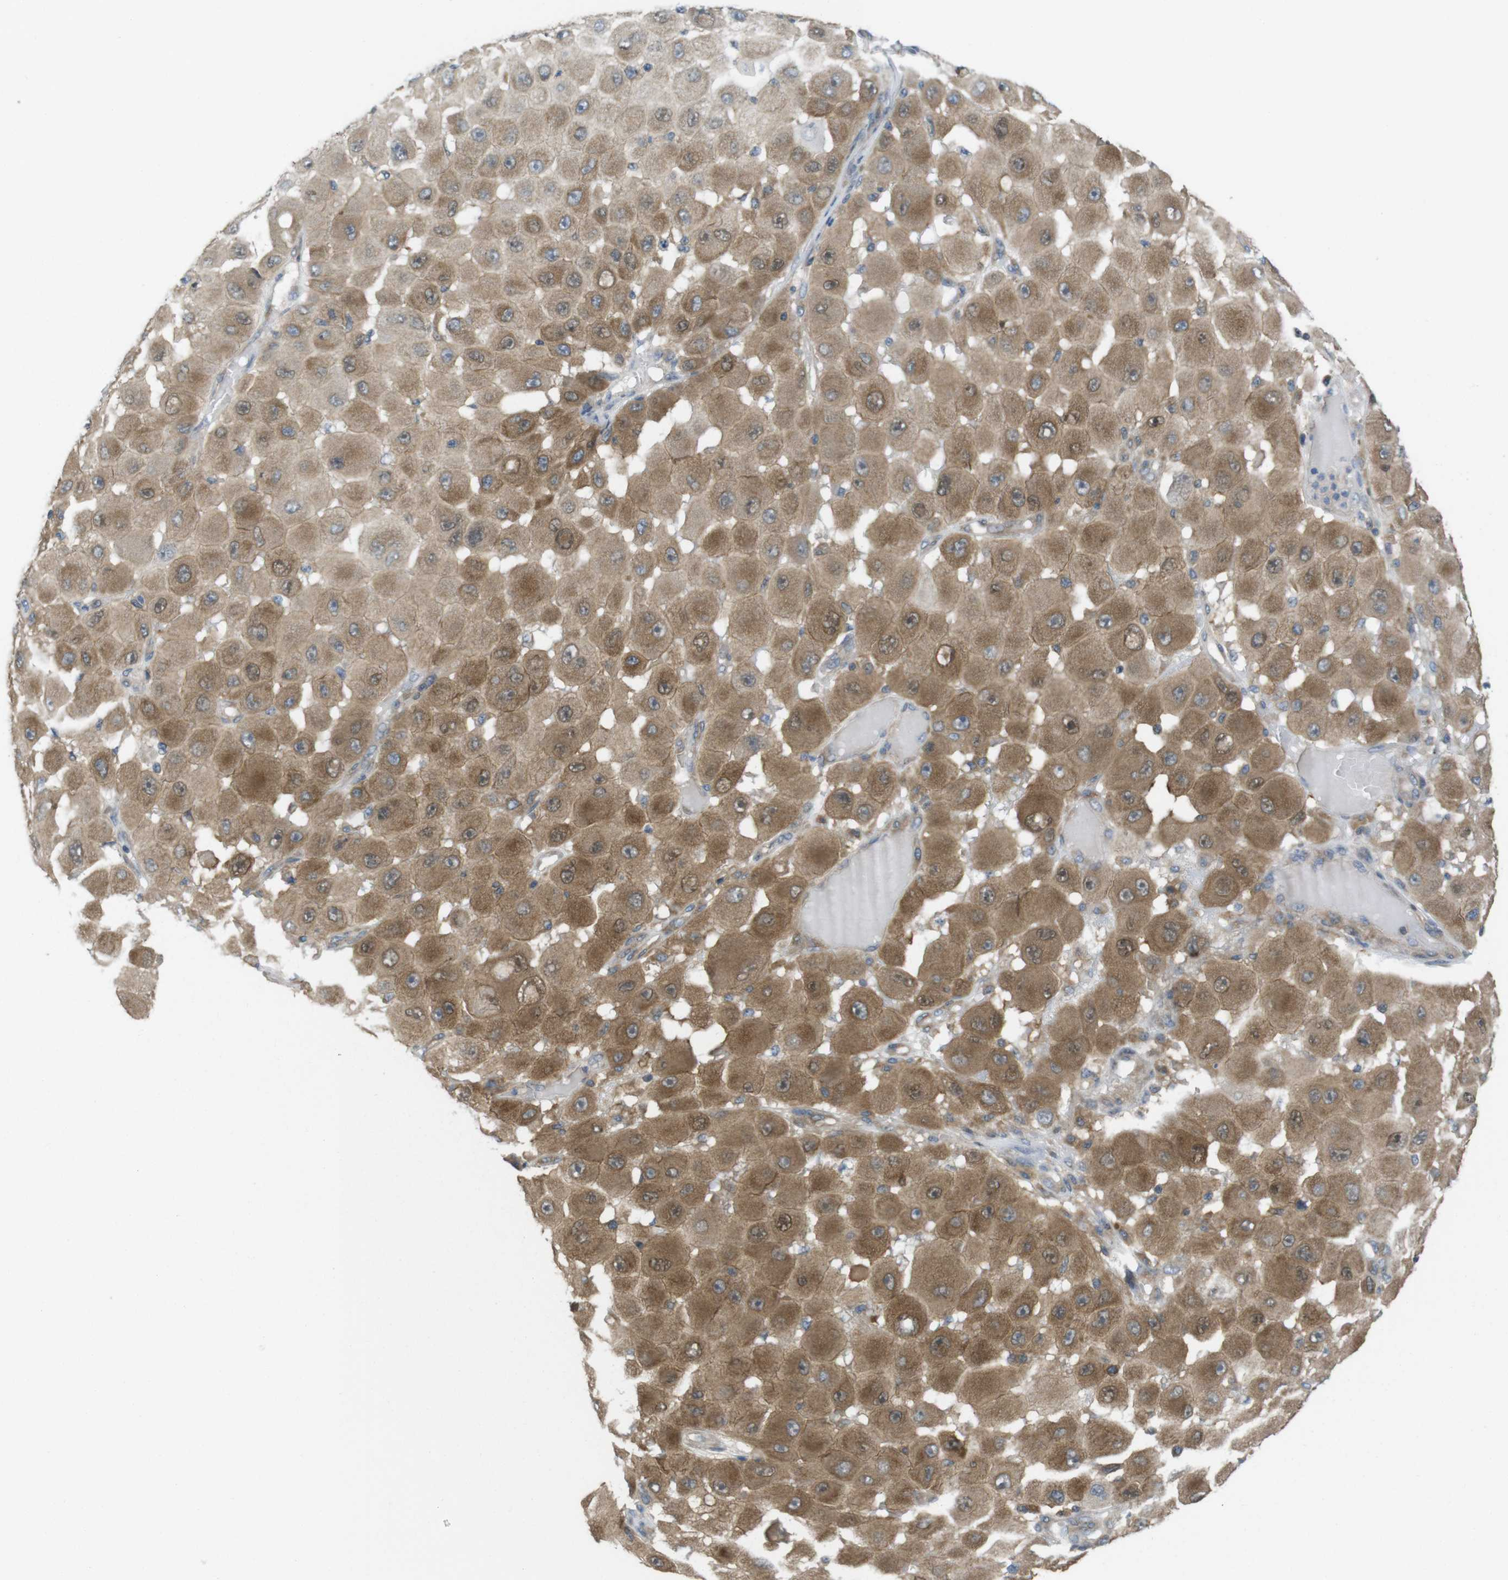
{"staining": {"intensity": "moderate", "quantity": ">75%", "location": "cytoplasmic/membranous"}, "tissue": "melanoma", "cell_type": "Tumor cells", "image_type": "cancer", "snomed": [{"axis": "morphology", "description": "Malignant melanoma, NOS"}, {"axis": "topography", "description": "Skin"}], "caption": "Melanoma was stained to show a protein in brown. There is medium levels of moderate cytoplasmic/membranous positivity in approximately >75% of tumor cells.", "gene": "MTHFD1", "patient": {"sex": "female", "age": 81}}